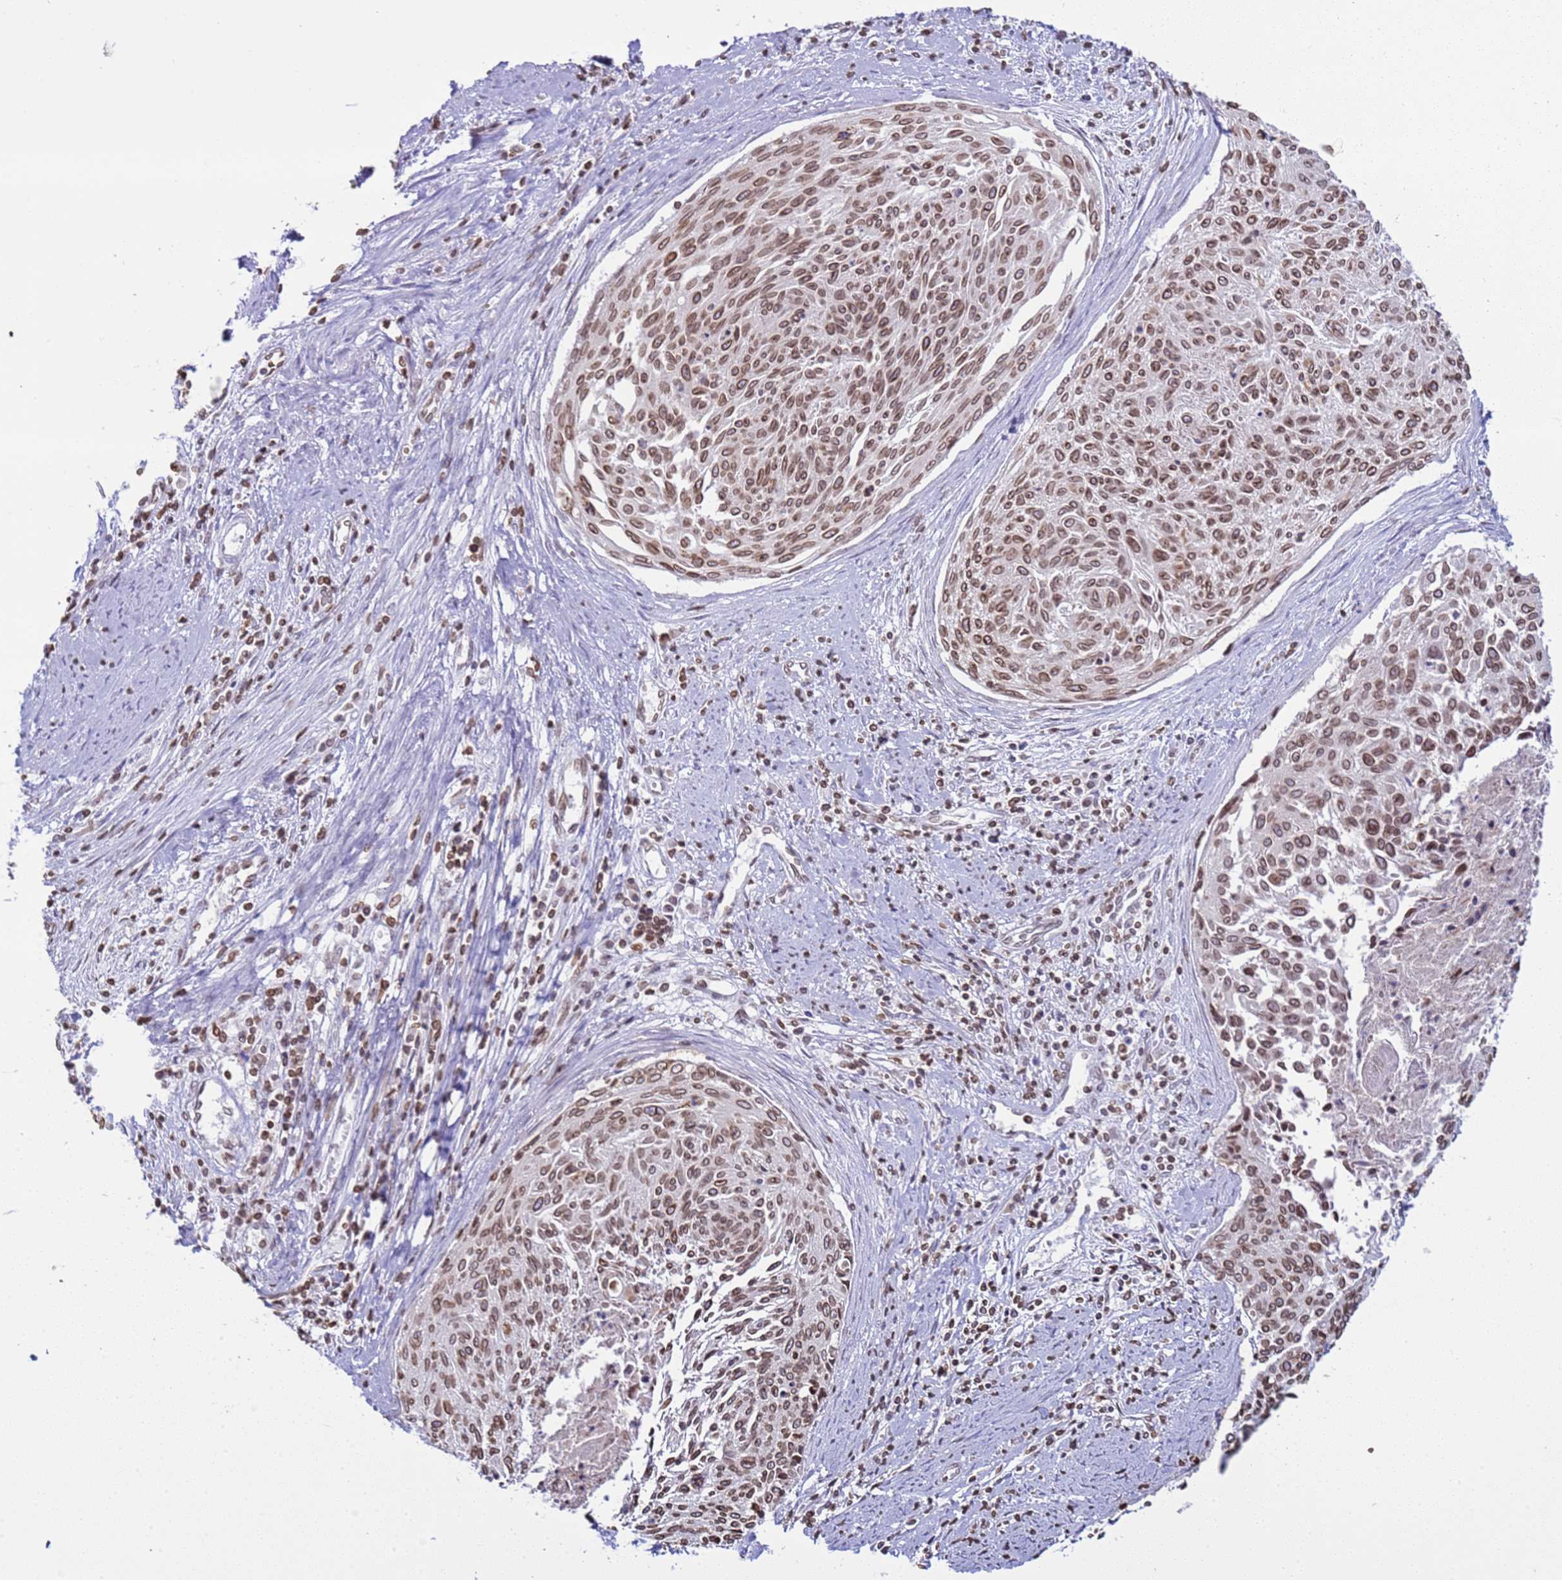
{"staining": {"intensity": "moderate", "quantity": ">75%", "location": "cytoplasmic/membranous,nuclear"}, "tissue": "cervical cancer", "cell_type": "Tumor cells", "image_type": "cancer", "snomed": [{"axis": "morphology", "description": "Squamous cell carcinoma, NOS"}, {"axis": "topography", "description": "Cervix"}], "caption": "Cervical cancer (squamous cell carcinoma) stained with DAB IHC displays medium levels of moderate cytoplasmic/membranous and nuclear expression in approximately >75% of tumor cells.", "gene": "DHX37", "patient": {"sex": "female", "age": 55}}